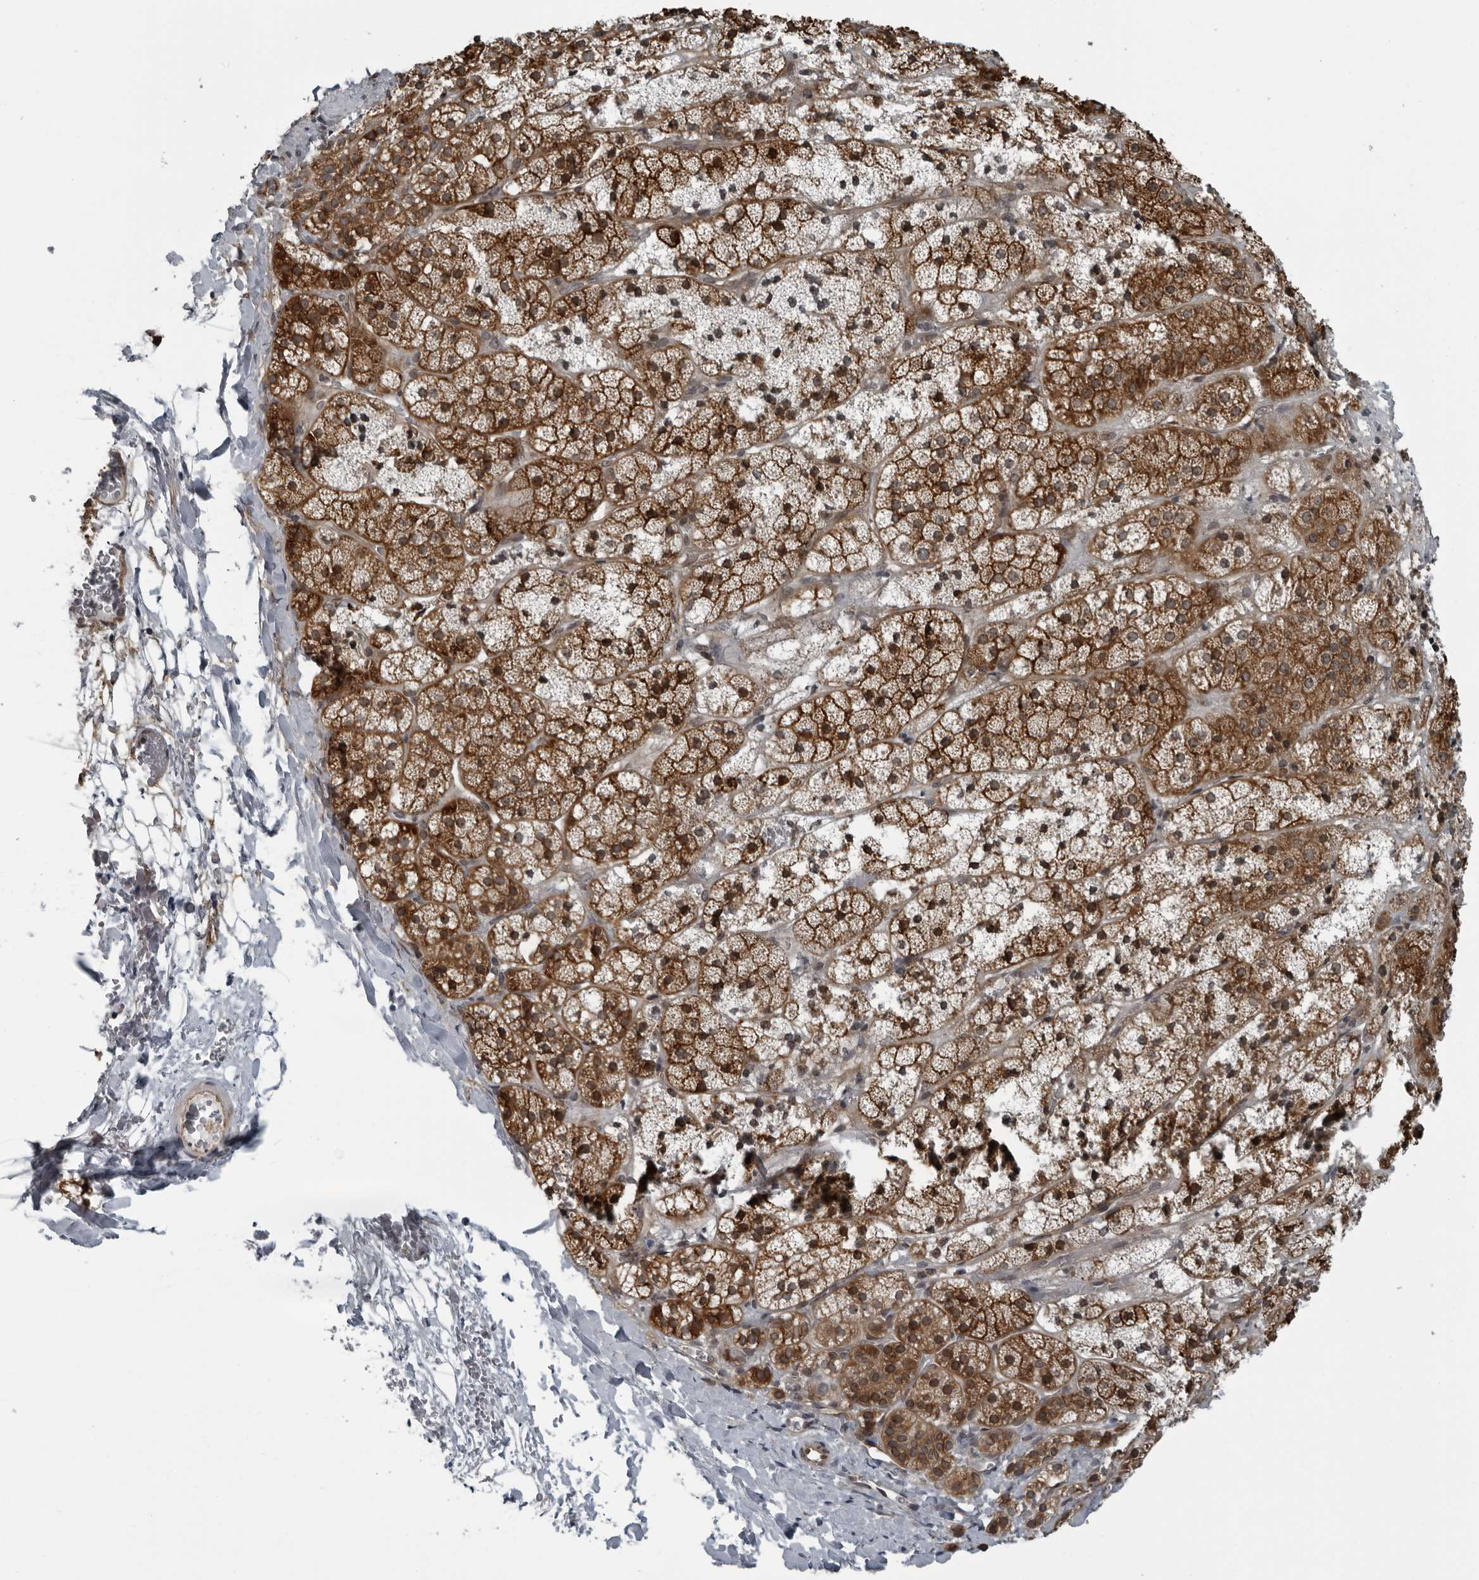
{"staining": {"intensity": "strong", "quantity": ">75%", "location": "cytoplasmic/membranous"}, "tissue": "adrenal gland", "cell_type": "Glandular cells", "image_type": "normal", "snomed": [{"axis": "morphology", "description": "Normal tissue, NOS"}, {"axis": "topography", "description": "Adrenal gland"}], "caption": "Approximately >75% of glandular cells in normal adrenal gland display strong cytoplasmic/membranous protein staining as visualized by brown immunohistochemical staining.", "gene": "FAM102B", "patient": {"sex": "female", "age": 44}}